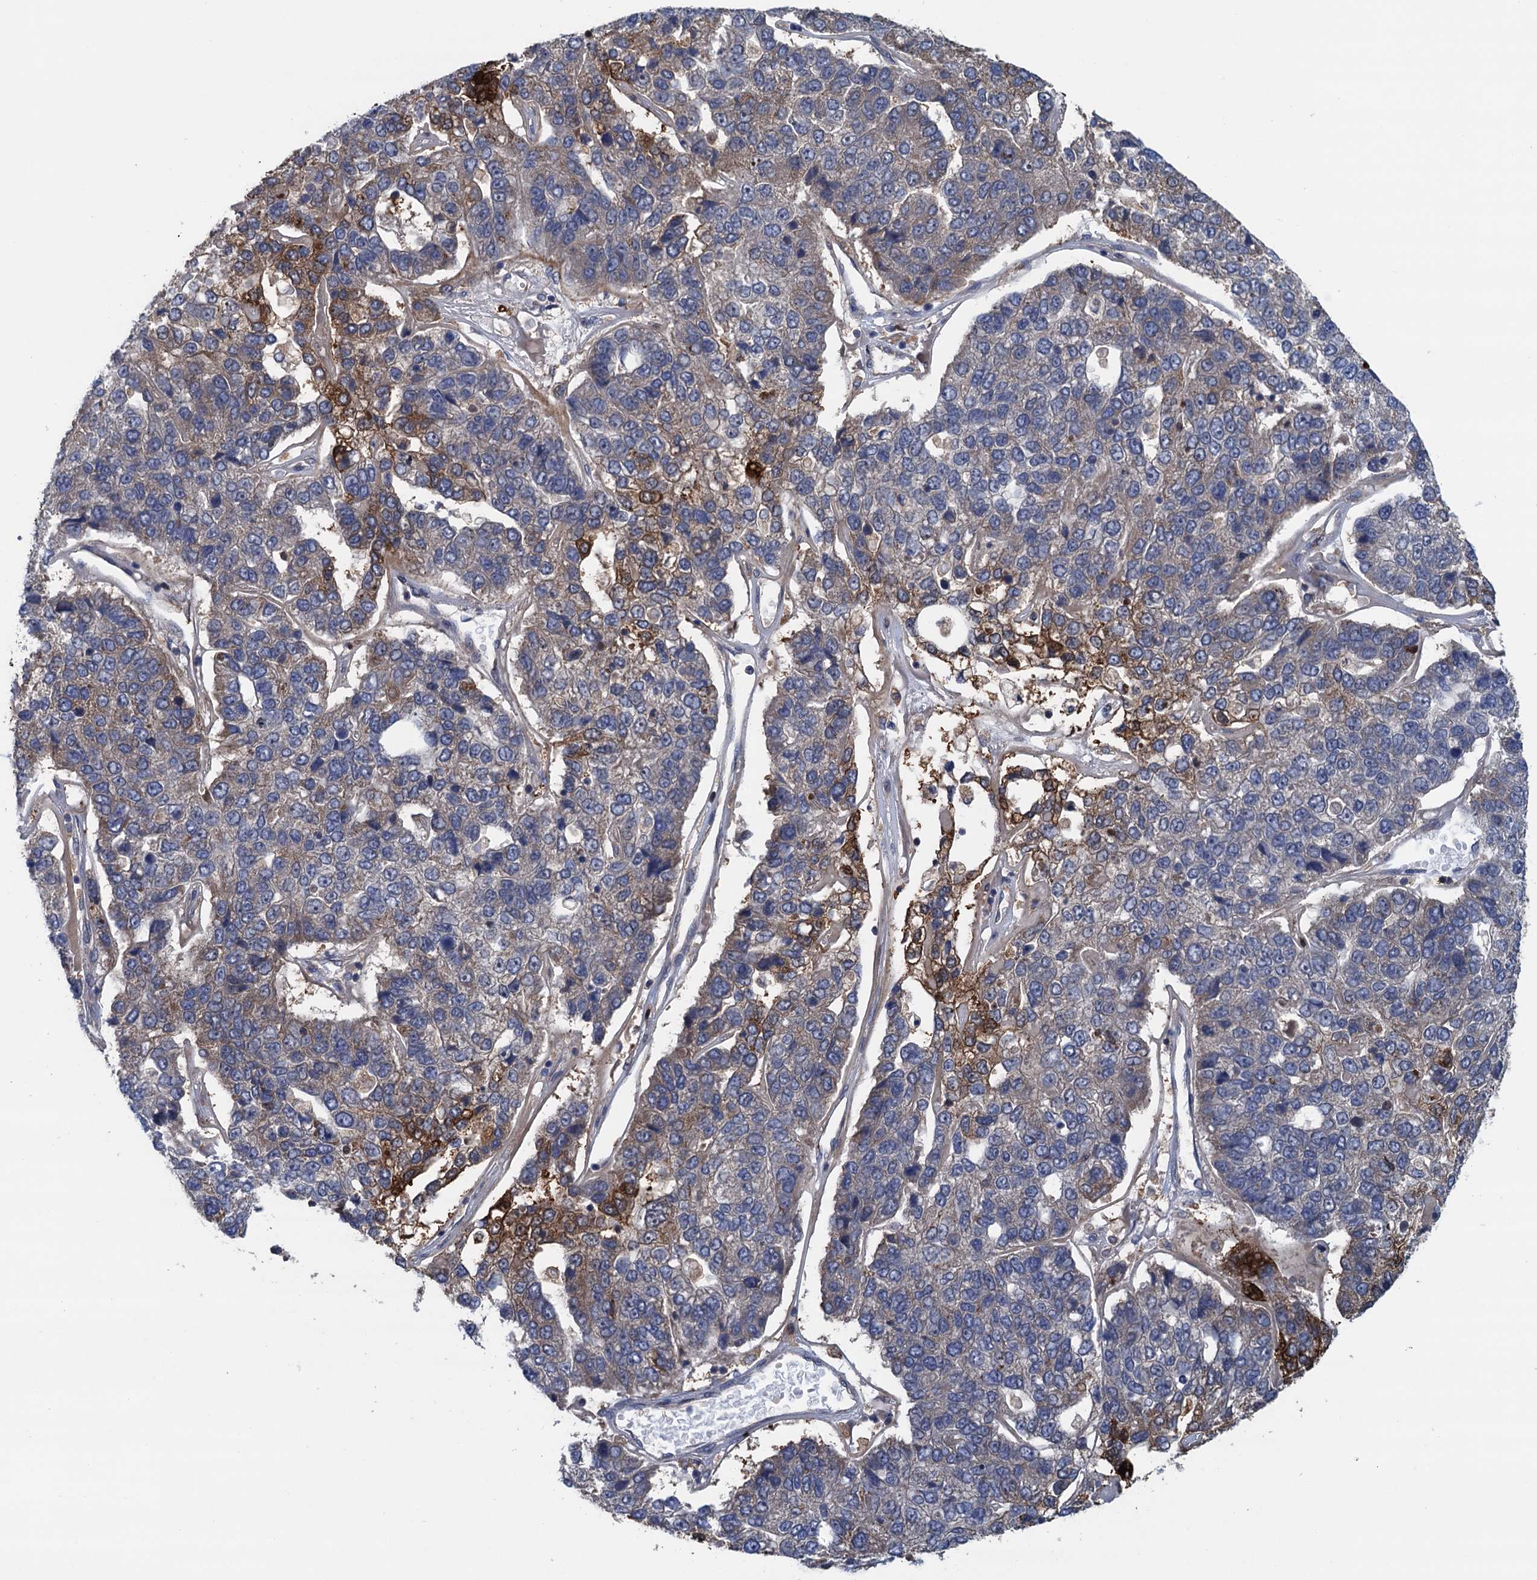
{"staining": {"intensity": "strong", "quantity": "<25%", "location": "cytoplasmic/membranous"}, "tissue": "pancreatic cancer", "cell_type": "Tumor cells", "image_type": "cancer", "snomed": [{"axis": "morphology", "description": "Adenocarcinoma, NOS"}, {"axis": "topography", "description": "Pancreas"}], "caption": "Protein expression analysis of pancreatic cancer displays strong cytoplasmic/membranous expression in approximately <25% of tumor cells. The staining is performed using DAB brown chromogen to label protein expression. The nuclei are counter-stained blue using hematoxylin.", "gene": "CNTN5", "patient": {"sex": "female", "age": 61}}